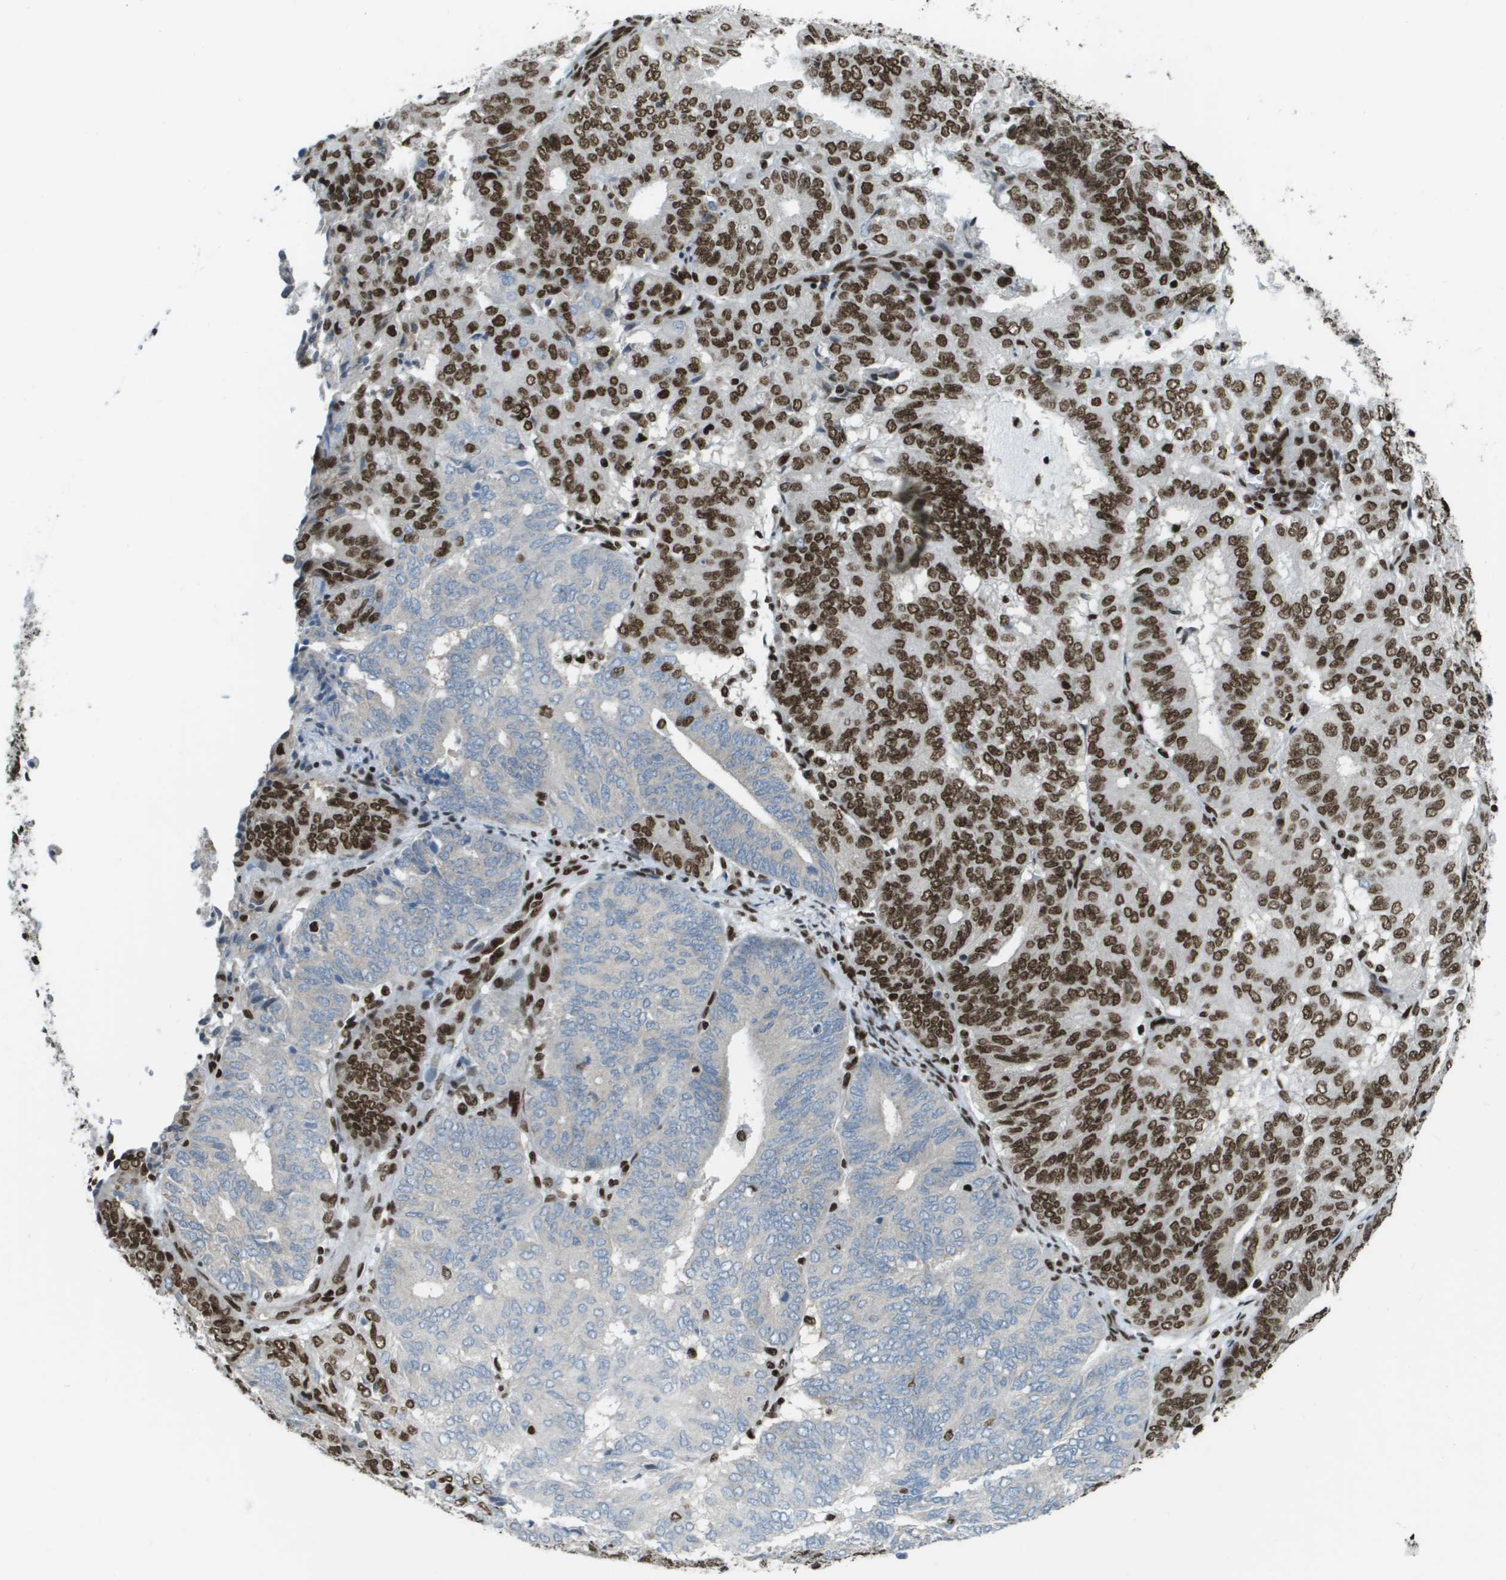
{"staining": {"intensity": "strong", "quantity": "25%-75%", "location": "nuclear"}, "tissue": "endometrial cancer", "cell_type": "Tumor cells", "image_type": "cancer", "snomed": [{"axis": "morphology", "description": "Adenocarcinoma, NOS"}, {"axis": "topography", "description": "Uterus"}], "caption": "Endometrial adenocarcinoma was stained to show a protein in brown. There is high levels of strong nuclear expression in about 25%-75% of tumor cells.", "gene": "GLYR1", "patient": {"sex": "female", "age": 60}}